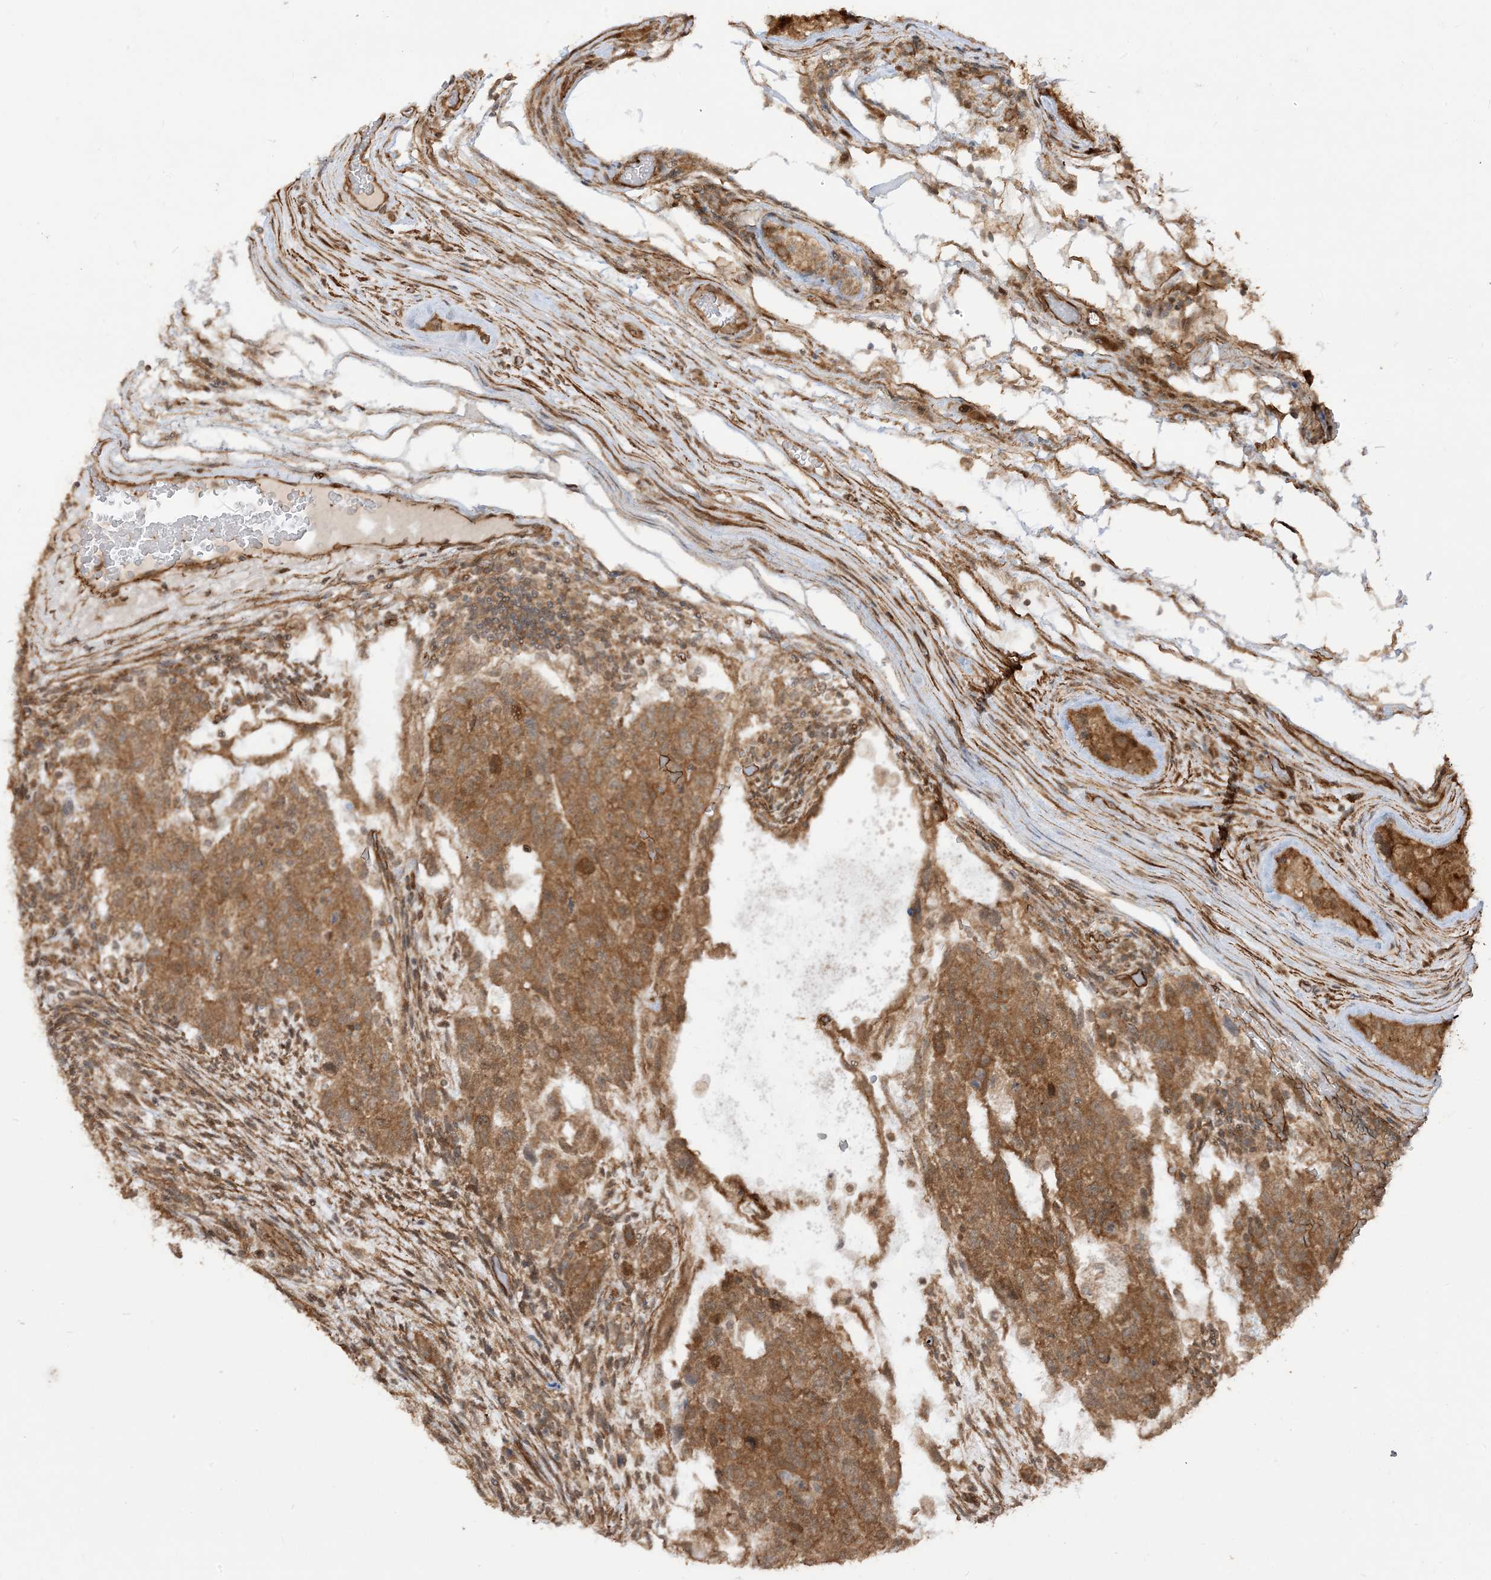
{"staining": {"intensity": "moderate", "quantity": ">75%", "location": "cytoplasmic/membranous"}, "tissue": "testis cancer", "cell_type": "Tumor cells", "image_type": "cancer", "snomed": [{"axis": "morphology", "description": "Normal tissue, NOS"}, {"axis": "morphology", "description": "Carcinoma, Embryonal, NOS"}, {"axis": "topography", "description": "Testis"}], "caption": "Immunohistochemistry (IHC) staining of testis embryonal carcinoma, which demonstrates medium levels of moderate cytoplasmic/membranous positivity in about >75% of tumor cells indicating moderate cytoplasmic/membranous protein positivity. The staining was performed using DAB (3,3'-diaminobenzidine) (brown) for protein detection and nuclei were counterstained in hematoxylin (blue).", "gene": "TBCC", "patient": {"sex": "male", "age": 36}}